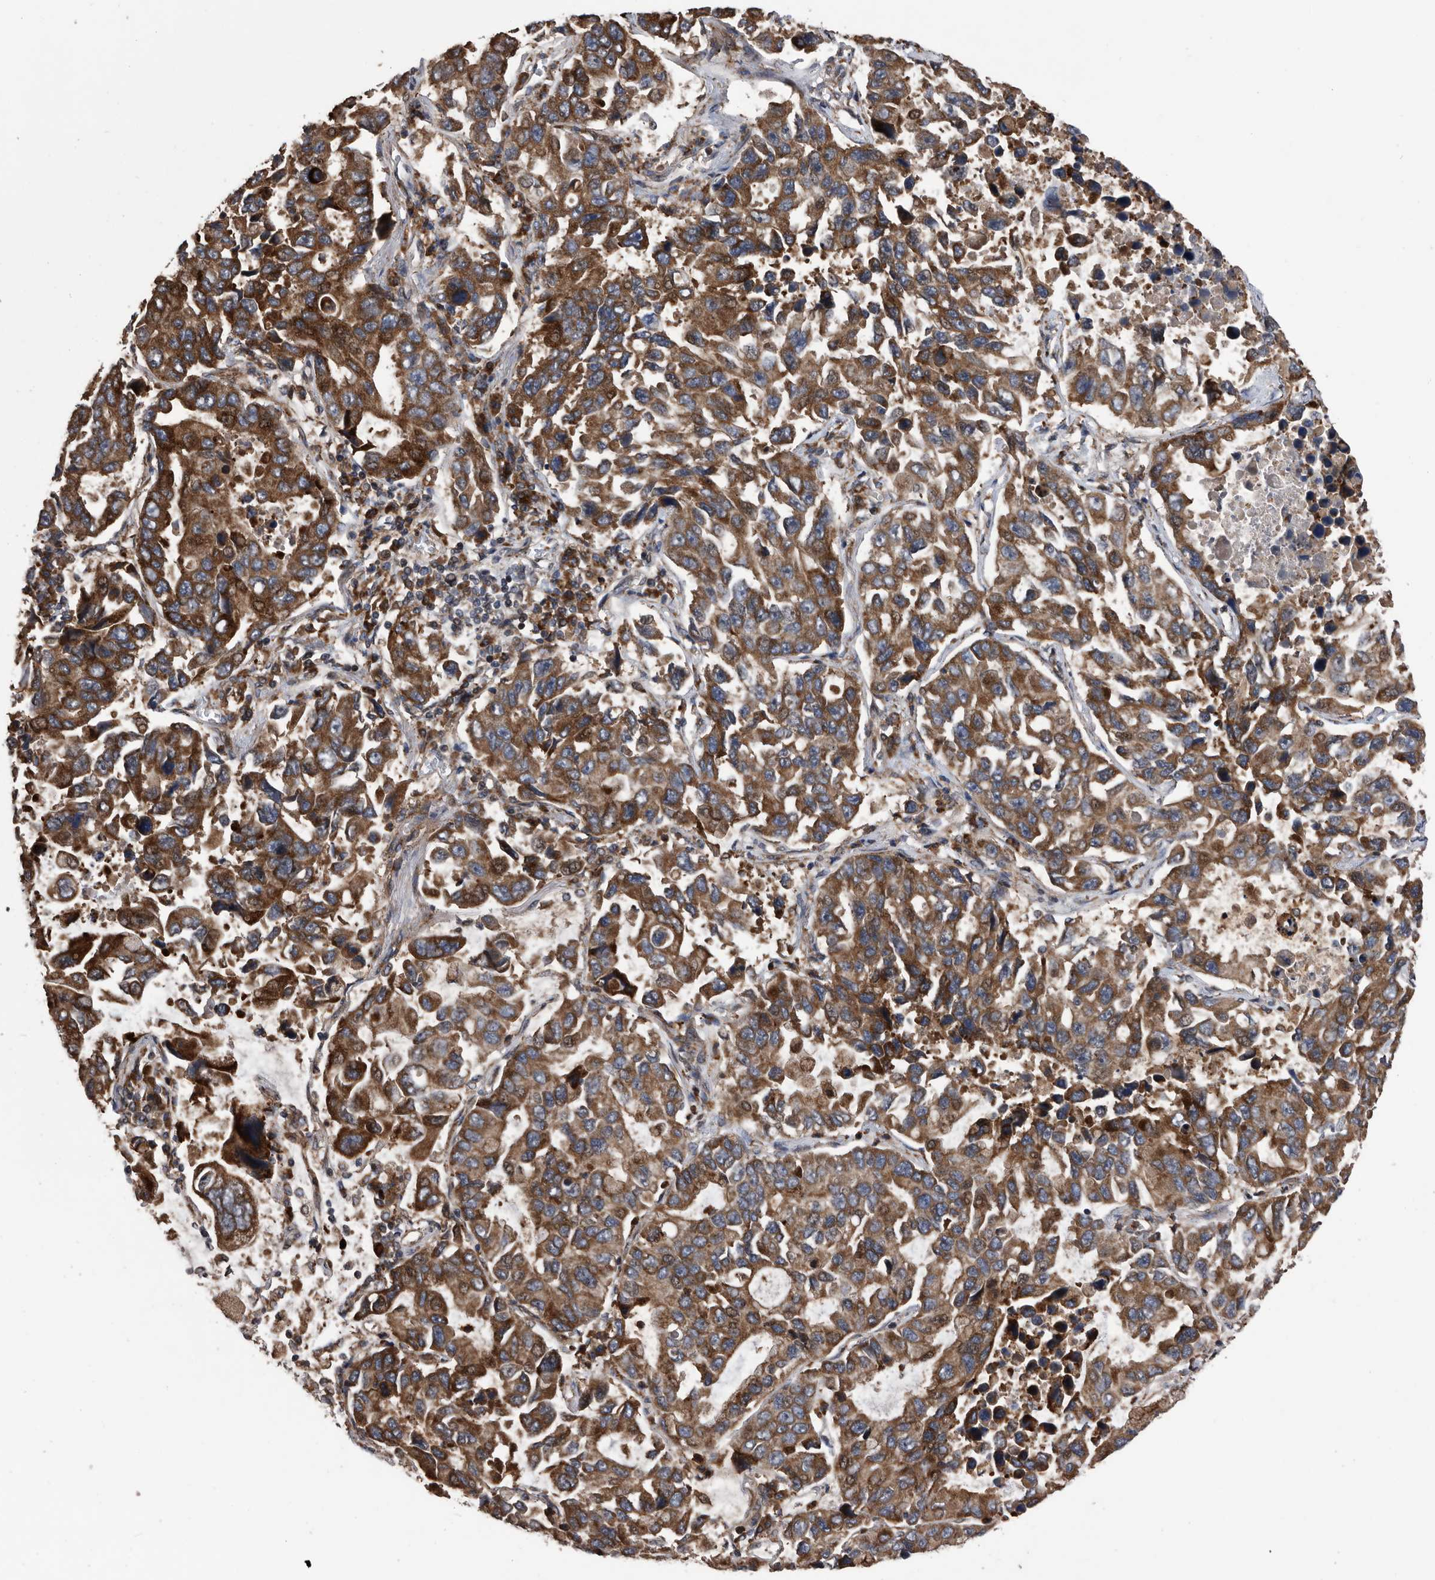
{"staining": {"intensity": "strong", "quantity": ">75%", "location": "cytoplasmic/membranous"}, "tissue": "lung cancer", "cell_type": "Tumor cells", "image_type": "cancer", "snomed": [{"axis": "morphology", "description": "Adenocarcinoma, NOS"}, {"axis": "topography", "description": "Lung"}], "caption": "High-magnification brightfield microscopy of lung cancer (adenocarcinoma) stained with DAB (brown) and counterstained with hematoxylin (blue). tumor cells exhibit strong cytoplasmic/membranous positivity is appreciated in about>75% of cells.", "gene": "SERINC2", "patient": {"sex": "male", "age": 64}}